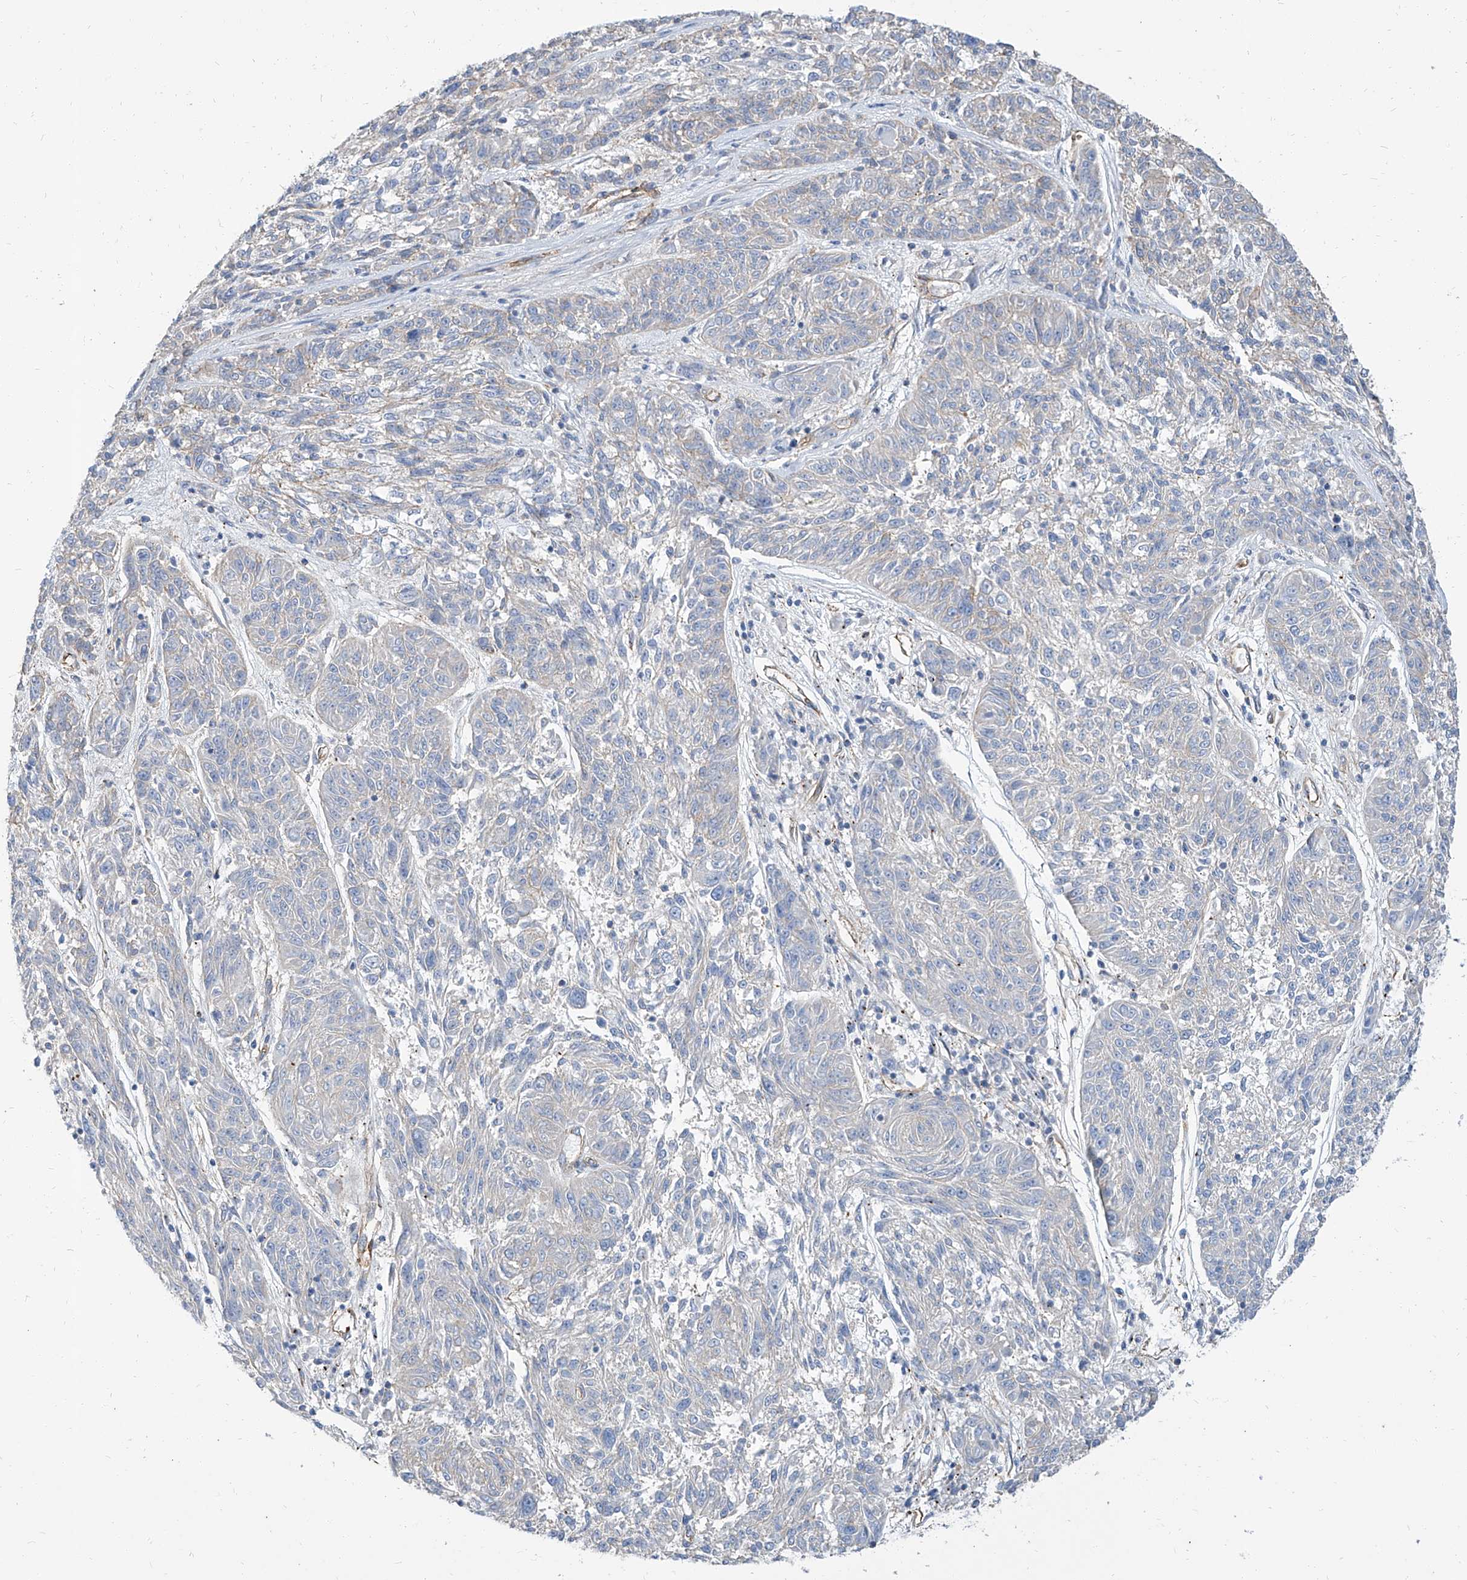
{"staining": {"intensity": "negative", "quantity": "none", "location": "none"}, "tissue": "melanoma", "cell_type": "Tumor cells", "image_type": "cancer", "snomed": [{"axis": "morphology", "description": "Malignant melanoma, NOS"}, {"axis": "topography", "description": "Skin"}], "caption": "A high-resolution photomicrograph shows IHC staining of malignant melanoma, which displays no significant positivity in tumor cells.", "gene": "TXLNB", "patient": {"sex": "male", "age": 53}}